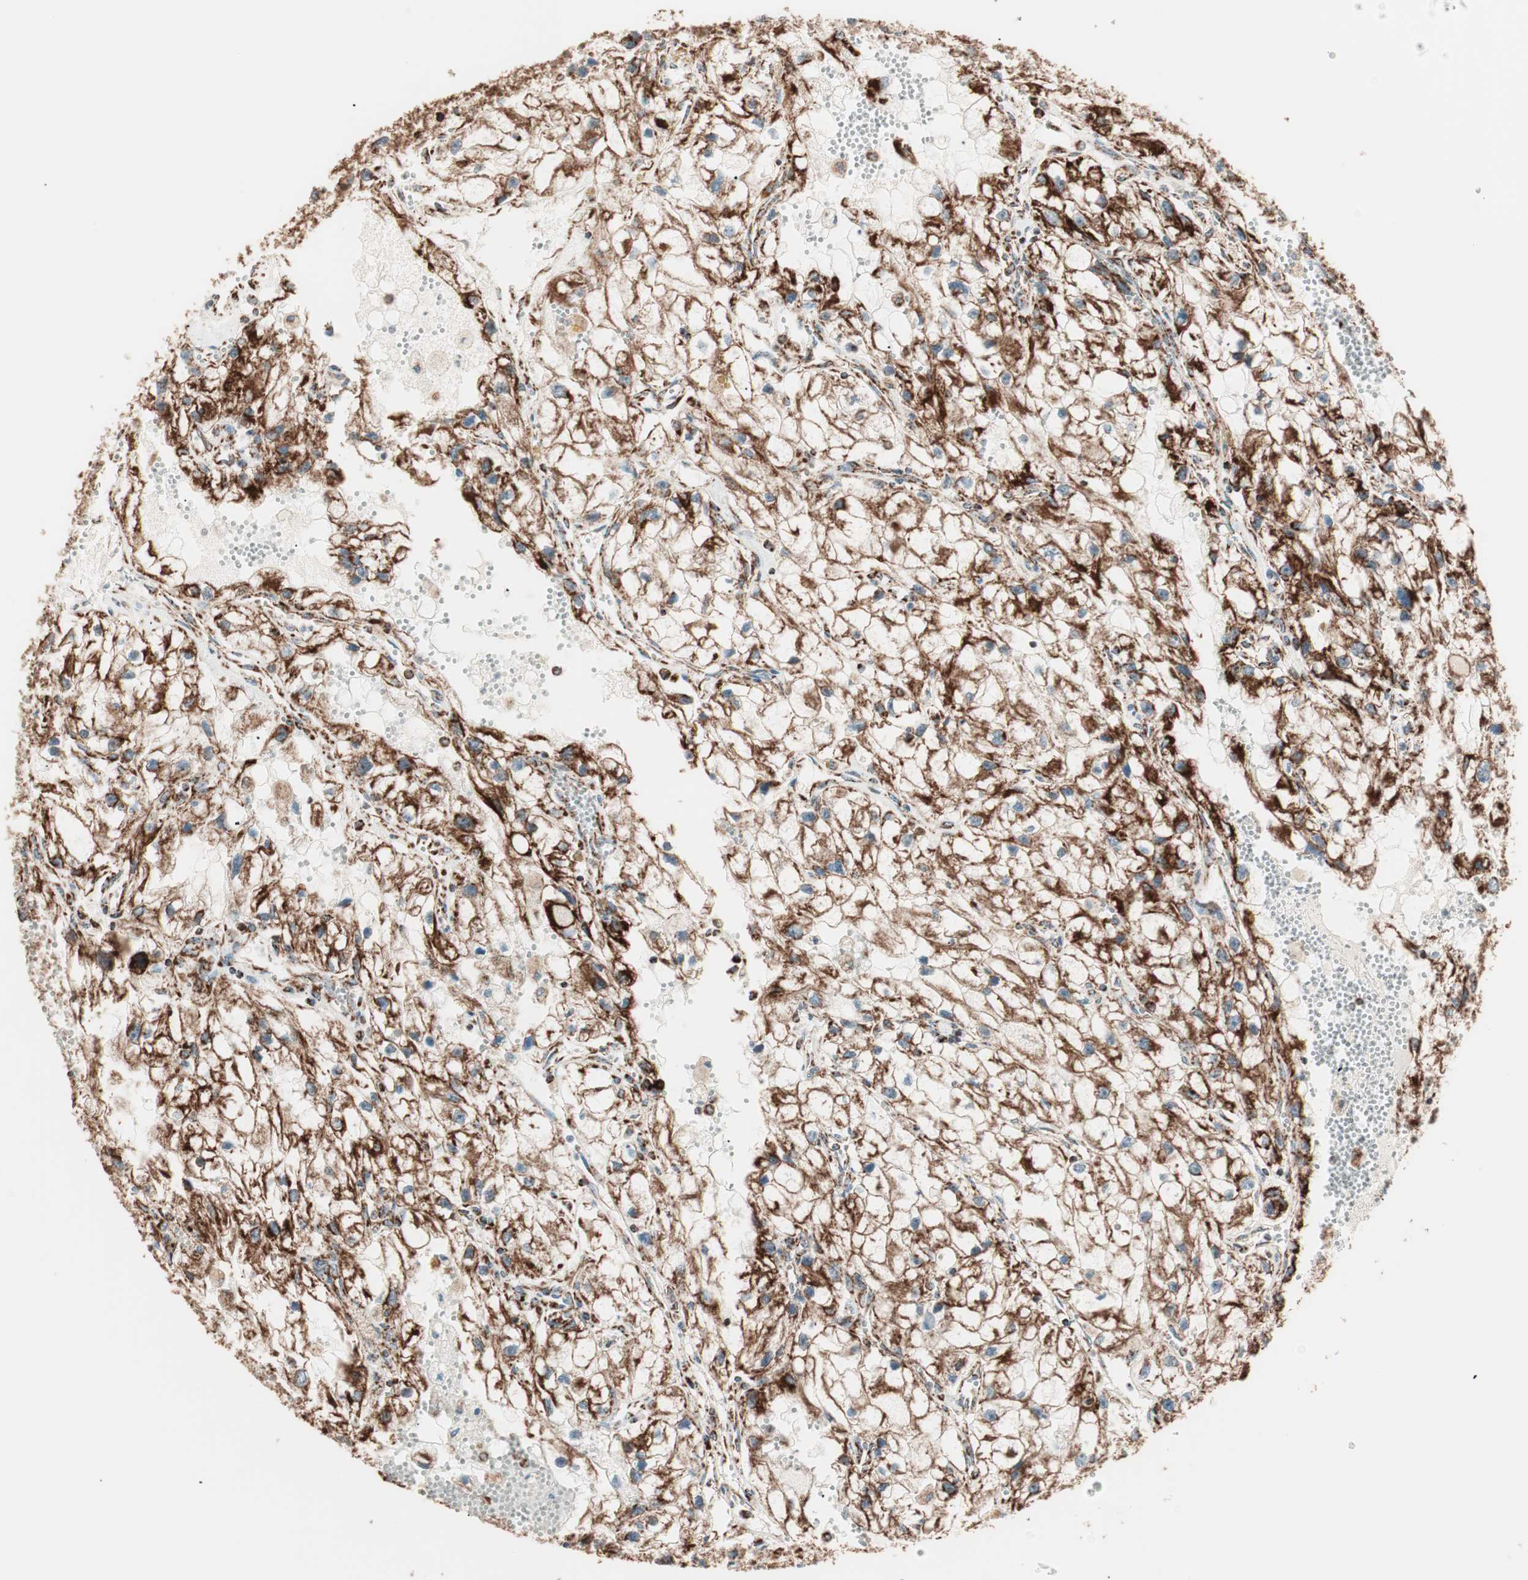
{"staining": {"intensity": "strong", "quantity": ">75%", "location": "cytoplasmic/membranous"}, "tissue": "renal cancer", "cell_type": "Tumor cells", "image_type": "cancer", "snomed": [{"axis": "morphology", "description": "Adenocarcinoma, NOS"}, {"axis": "topography", "description": "Kidney"}], "caption": "IHC histopathology image of human renal cancer stained for a protein (brown), which demonstrates high levels of strong cytoplasmic/membranous expression in about >75% of tumor cells.", "gene": "TOMM22", "patient": {"sex": "female", "age": 70}}